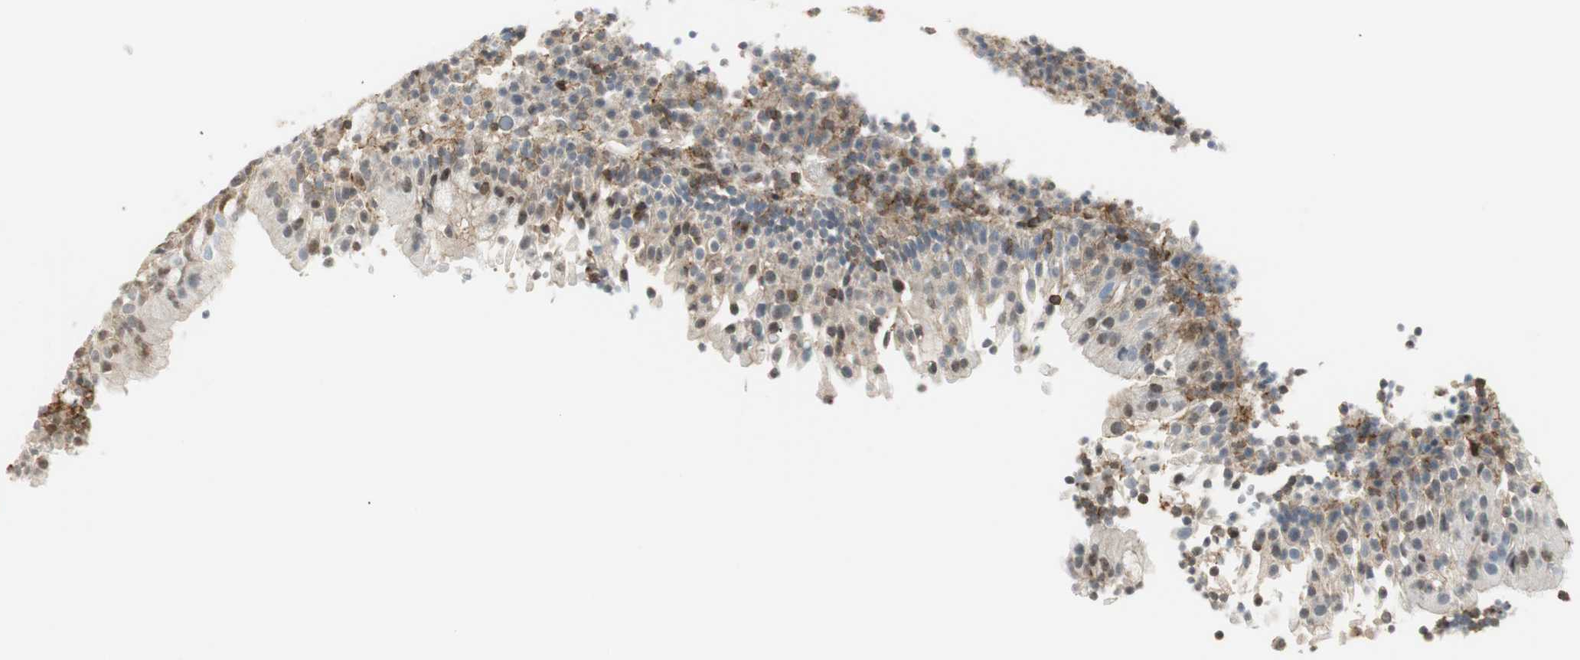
{"staining": {"intensity": "moderate", "quantity": ">75%", "location": "cytoplasmic/membranous"}, "tissue": "tonsil", "cell_type": "Germinal center cells", "image_type": "normal", "snomed": [{"axis": "morphology", "description": "Normal tissue, NOS"}, {"axis": "topography", "description": "Tonsil"}], "caption": "Protein staining of unremarkable tonsil displays moderate cytoplasmic/membranous expression in approximately >75% of germinal center cells.", "gene": "PPP1CA", "patient": {"sex": "female", "age": 40}}